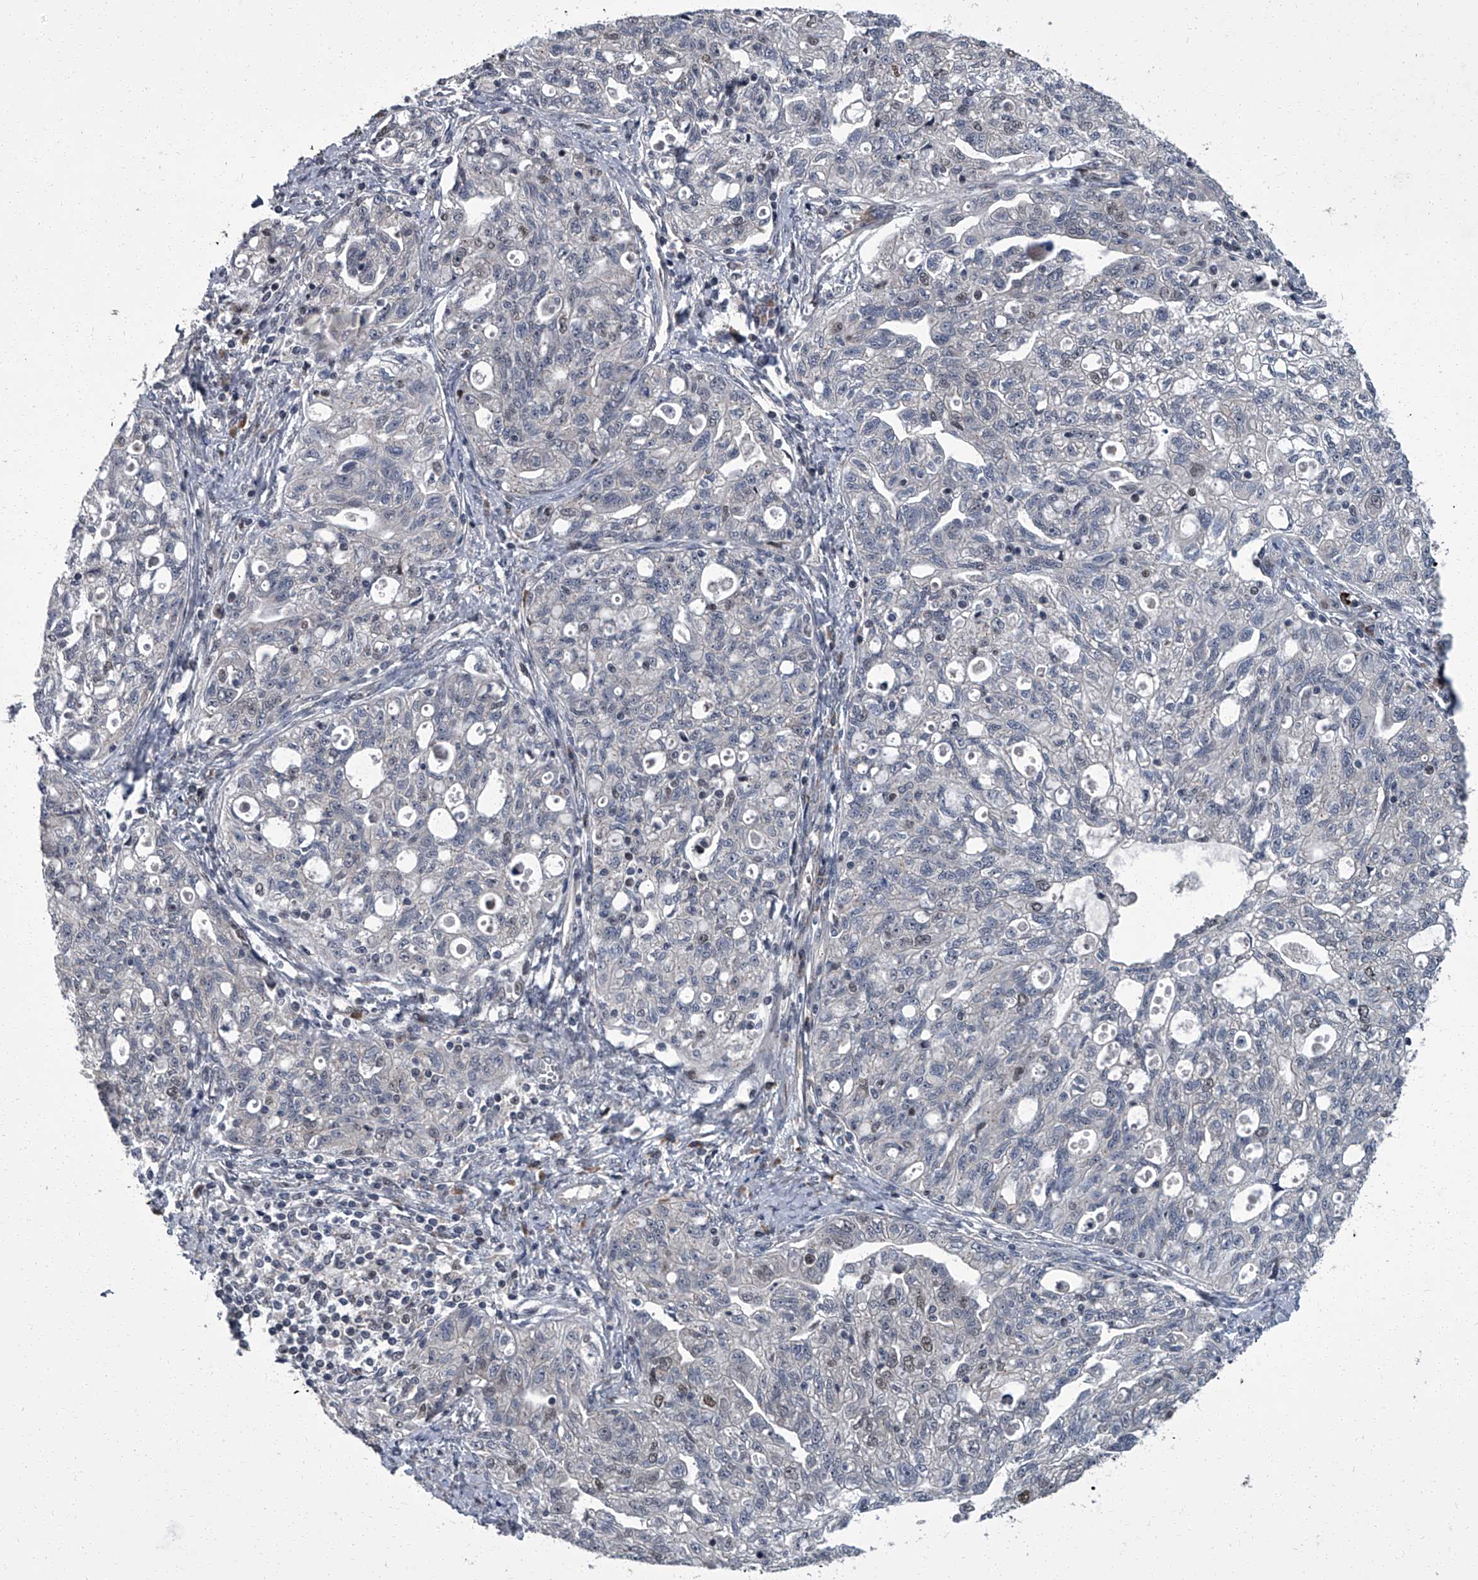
{"staining": {"intensity": "negative", "quantity": "none", "location": "none"}, "tissue": "ovarian cancer", "cell_type": "Tumor cells", "image_type": "cancer", "snomed": [{"axis": "morphology", "description": "Carcinoma, NOS"}, {"axis": "morphology", "description": "Cystadenocarcinoma, serous, NOS"}, {"axis": "topography", "description": "Ovary"}], "caption": "The histopathology image reveals no significant positivity in tumor cells of ovarian cancer.", "gene": "ZNF274", "patient": {"sex": "female", "age": 69}}